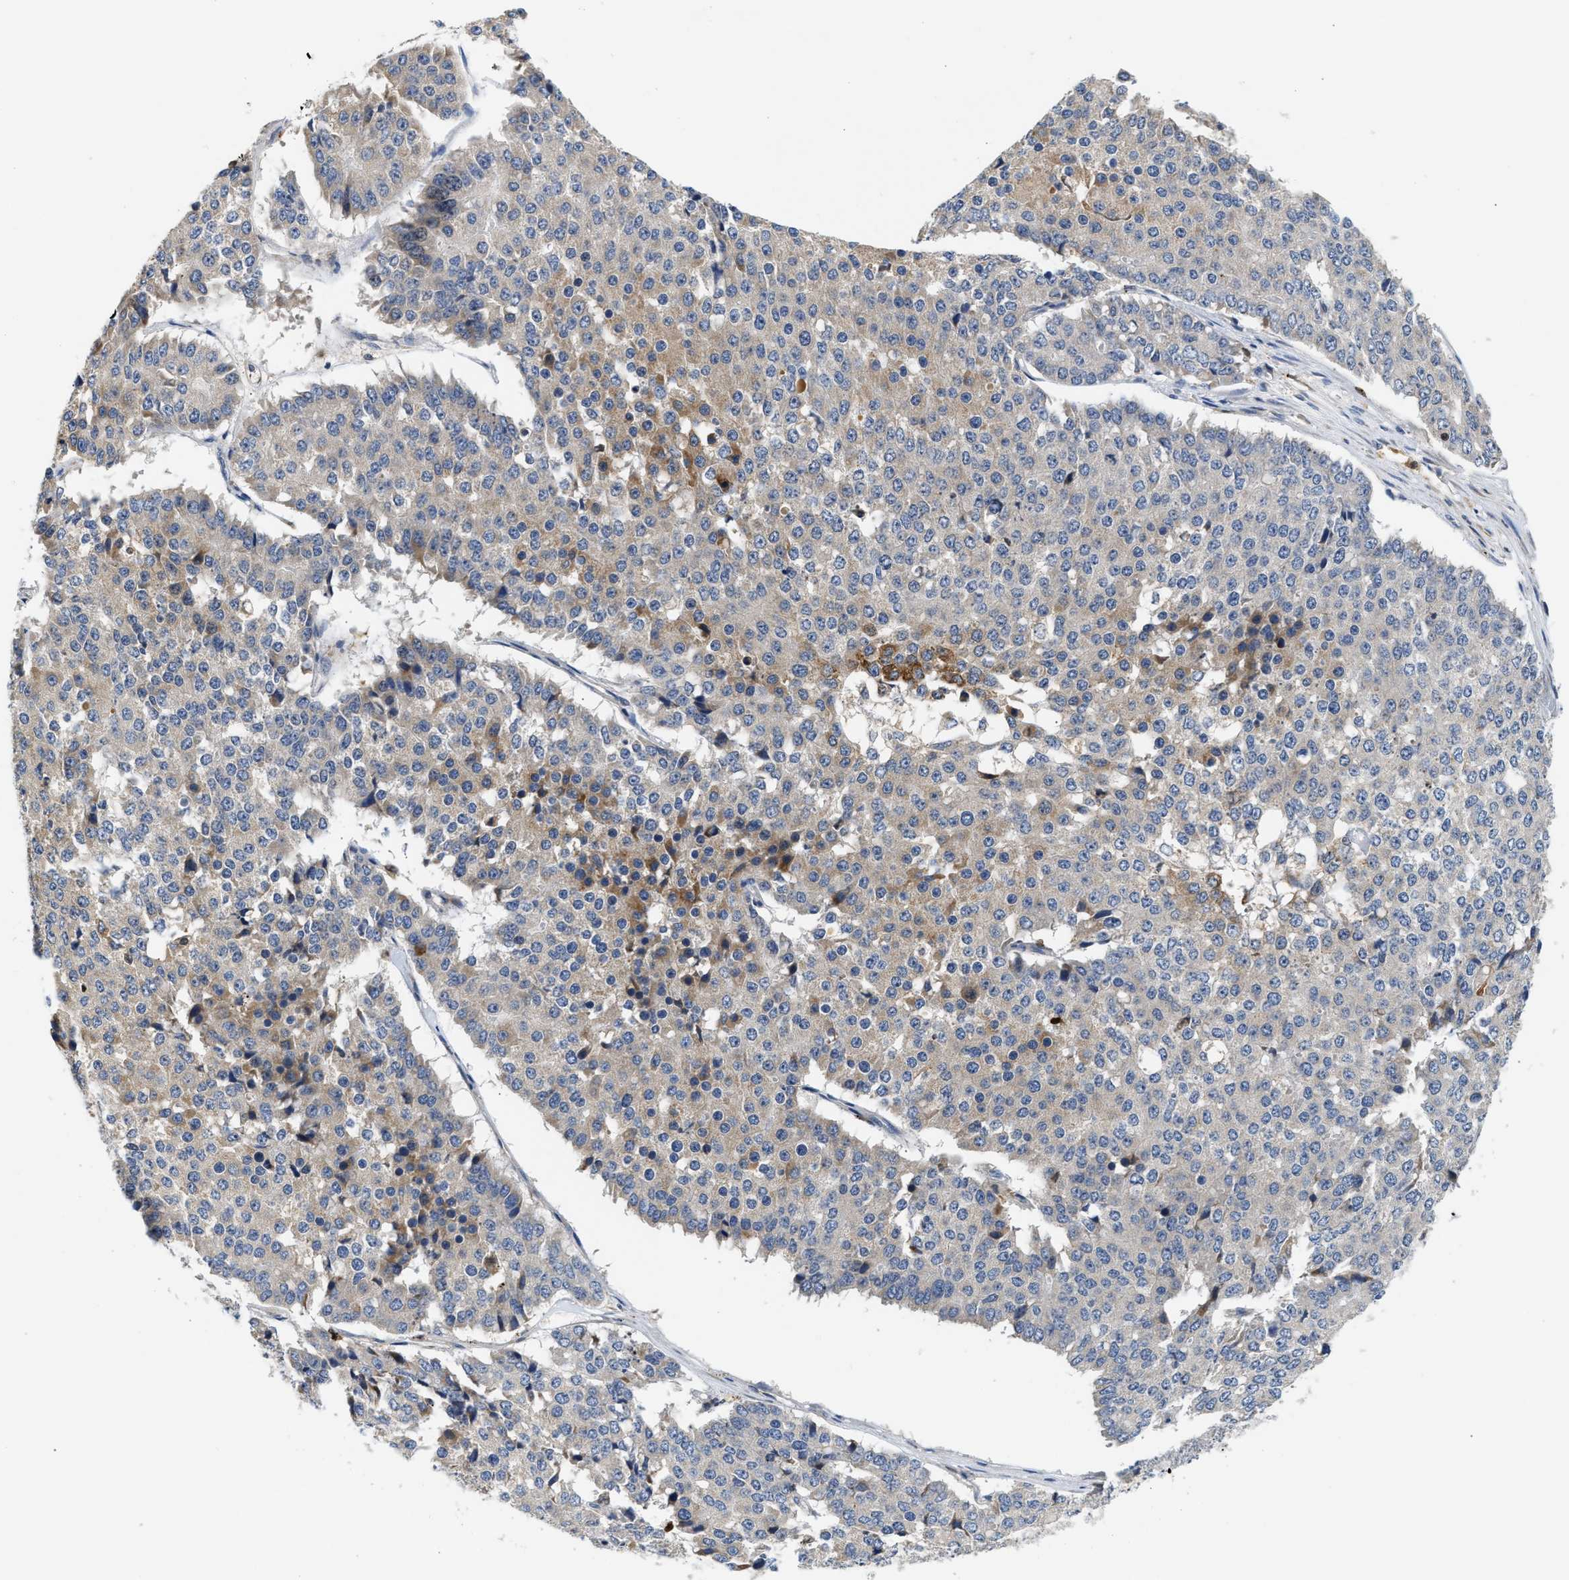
{"staining": {"intensity": "moderate", "quantity": "<25%", "location": "cytoplasmic/membranous"}, "tissue": "pancreatic cancer", "cell_type": "Tumor cells", "image_type": "cancer", "snomed": [{"axis": "morphology", "description": "Adenocarcinoma, NOS"}, {"axis": "topography", "description": "Pancreas"}], "caption": "About <25% of tumor cells in human pancreatic cancer (adenocarcinoma) demonstrate moderate cytoplasmic/membranous protein positivity as visualized by brown immunohistochemical staining.", "gene": "SLIT2", "patient": {"sex": "male", "age": 50}}